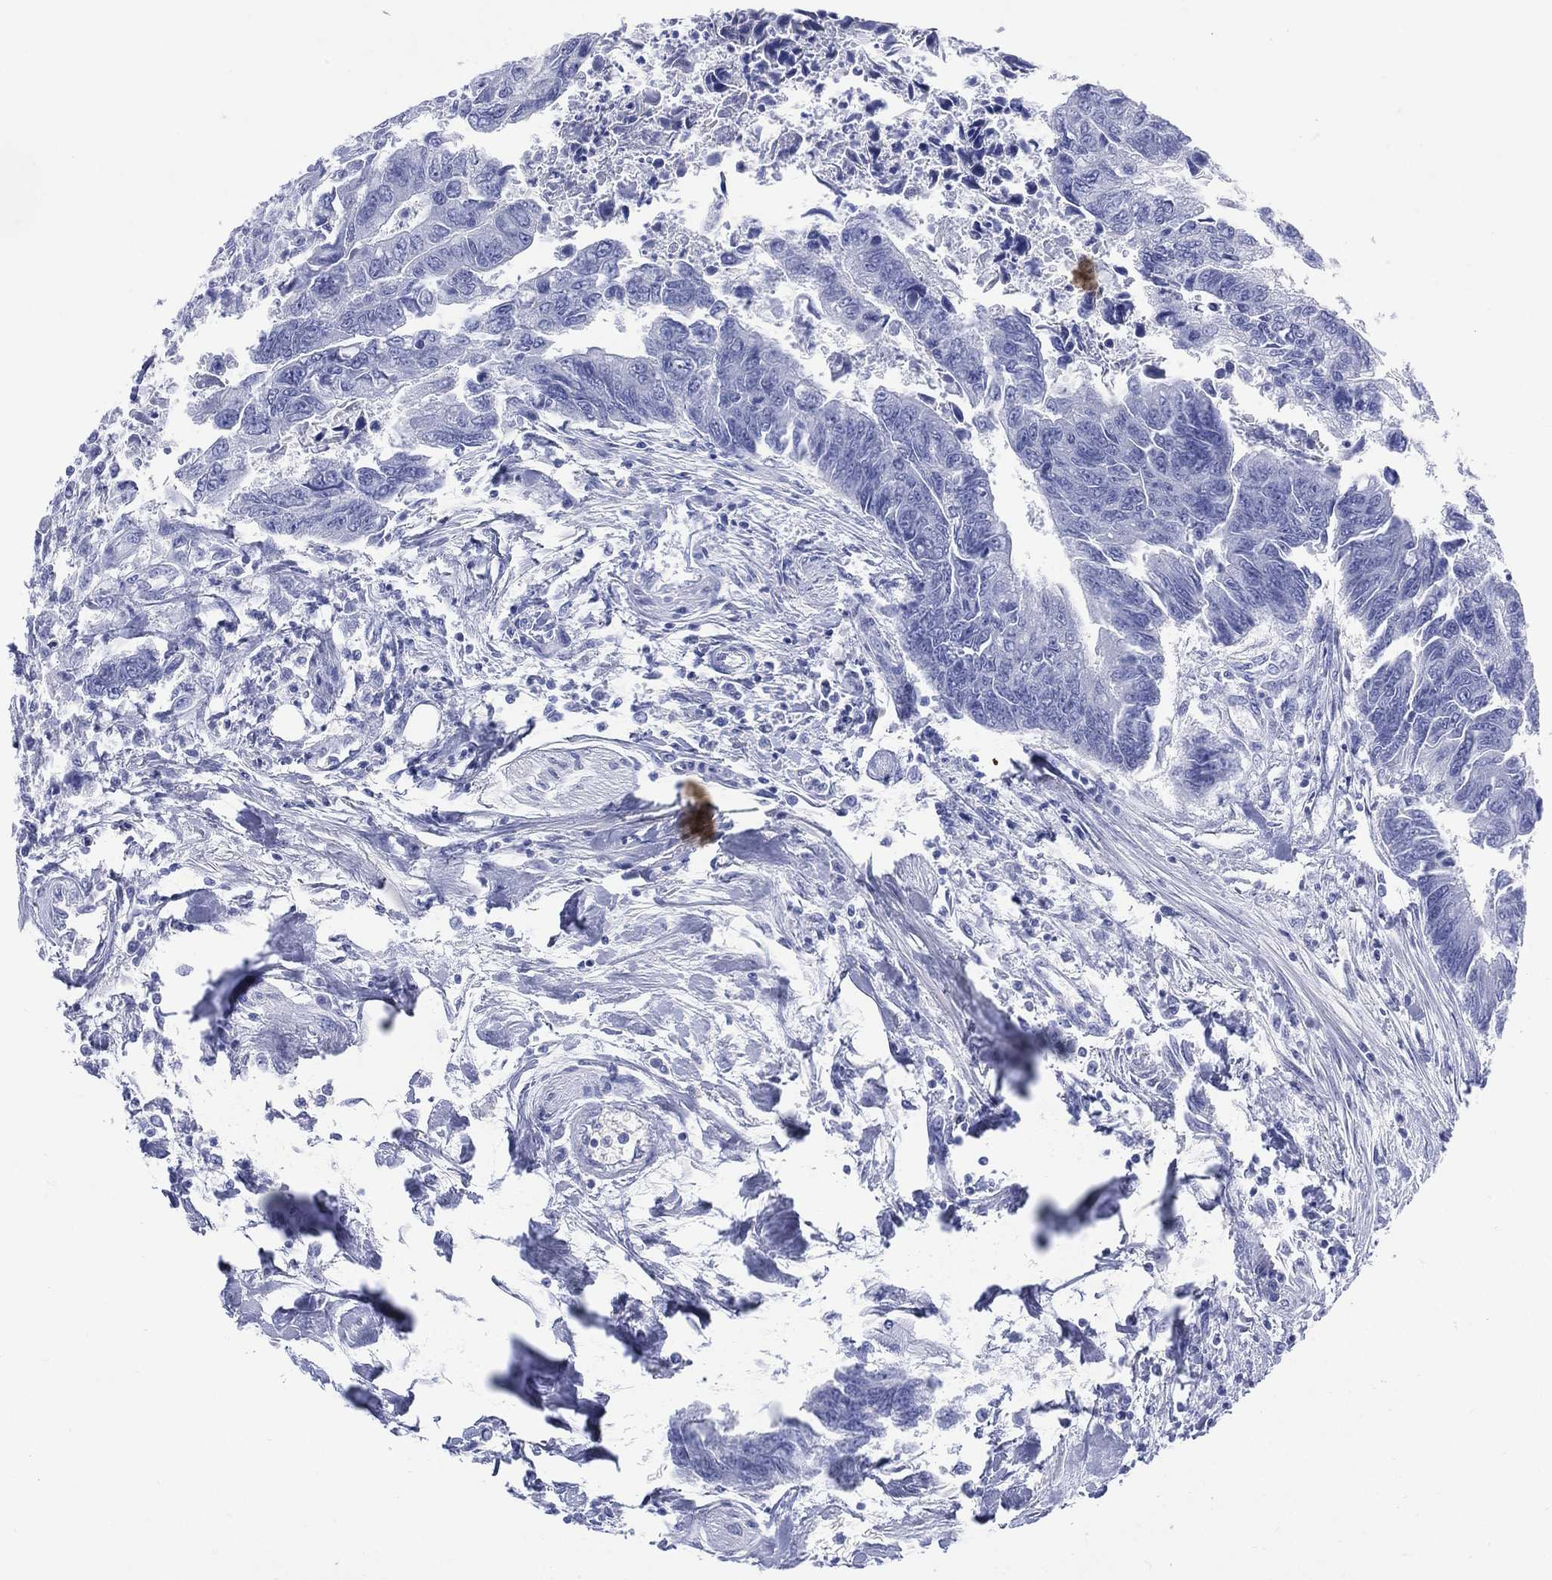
{"staining": {"intensity": "negative", "quantity": "none", "location": "none"}, "tissue": "colorectal cancer", "cell_type": "Tumor cells", "image_type": "cancer", "snomed": [{"axis": "morphology", "description": "Adenocarcinoma, NOS"}, {"axis": "topography", "description": "Colon"}], "caption": "Immunohistochemical staining of human colorectal cancer displays no significant staining in tumor cells.", "gene": "LRRD1", "patient": {"sex": "female", "age": 65}}